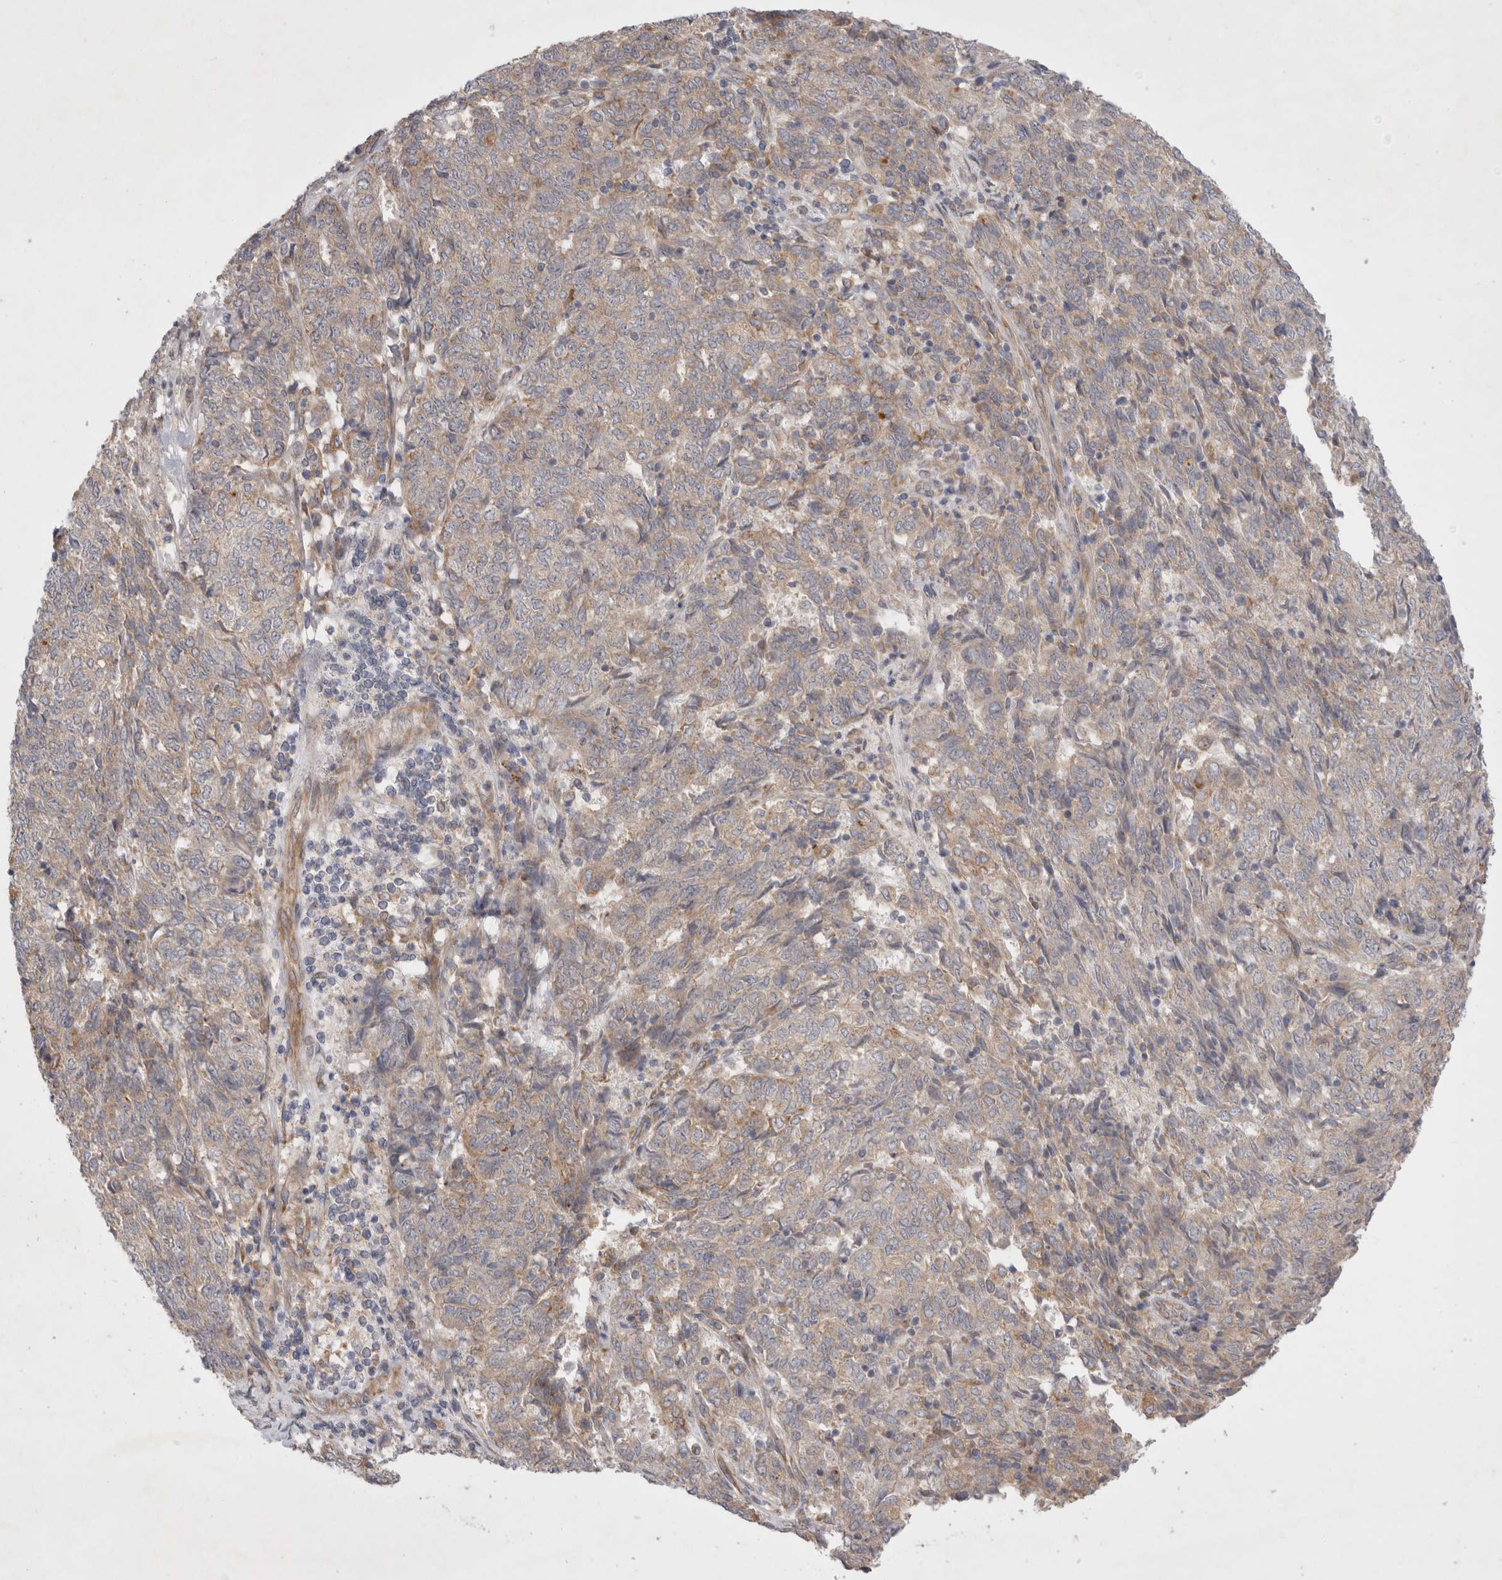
{"staining": {"intensity": "weak", "quantity": "25%-75%", "location": "cytoplasmic/membranous"}, "tissue": "endometrial cancer", "cell_type": "Tumor cells", "image_type": "cancer", "snomed": [{"axis": "morphology", "description": "Adenocarcinoma, NOS"}, {"axis": "topography", "description": "Endometrium"}], "caption": "Tumor cells reveal low levels of weak cytoplasmic/membranous staining in approximately 25%-75% of cells in endometrial adenocarcinoma.", "gene": "NPC1", "patient": {"sex": "female", "age": 80}}